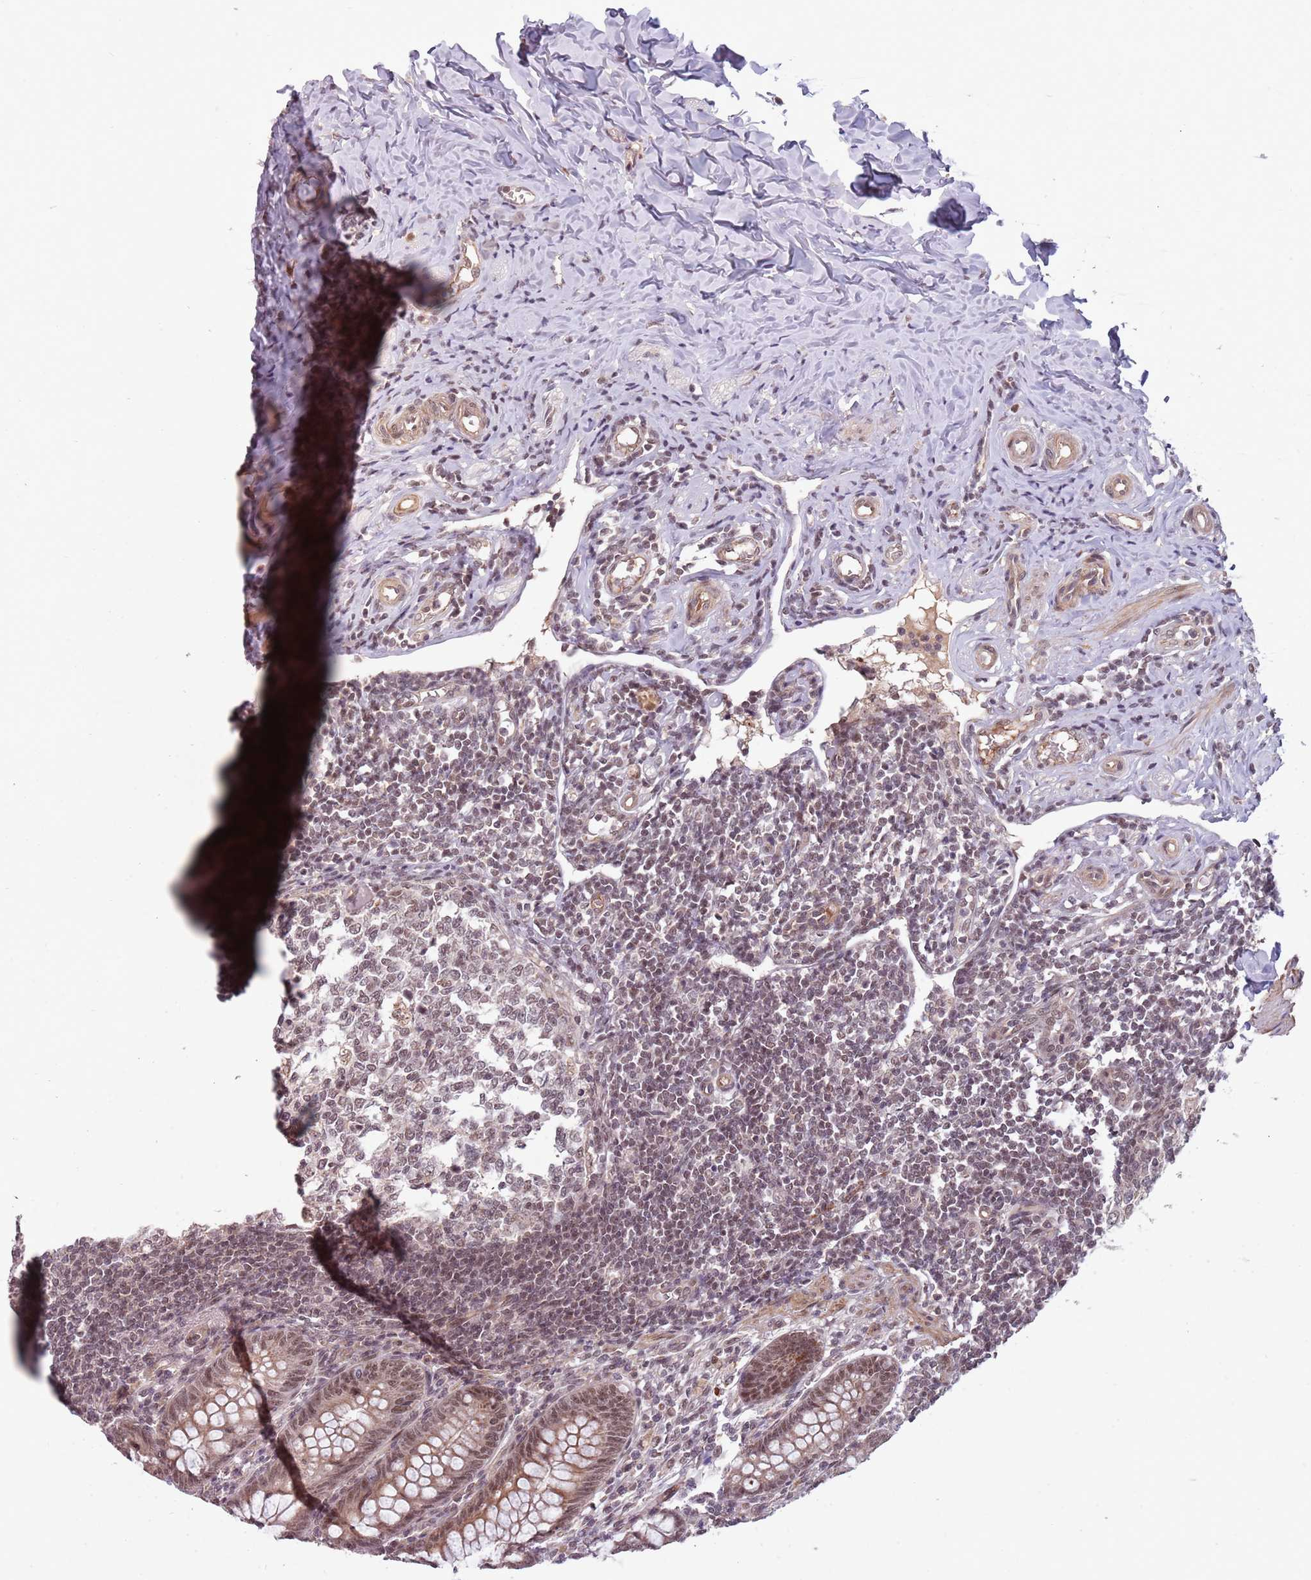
{"staining": {"intensity": "moderate", "quantity": ">75%", "location": "cytoplasmic/membranous,nuclear"}, "tissue": "appendix", "cell_type": "Glandular cells", "image_type": "normal", "snomed": [{"axis": "morphology", "description": "Normal tissue, NOS"}, {"axis": "topography", "description": "Appendix"}], "caption": "Immunohistochemistry (IHC) photomicrograph of normal human appendix stained for a protein (brown), which reveals medium levels of moderate cytoplasmic/membranous,nuclear staining in approximately >75% of glandular cells.", "gene": "SUDS3", "patient": {"sex": "female", "age": 33}}